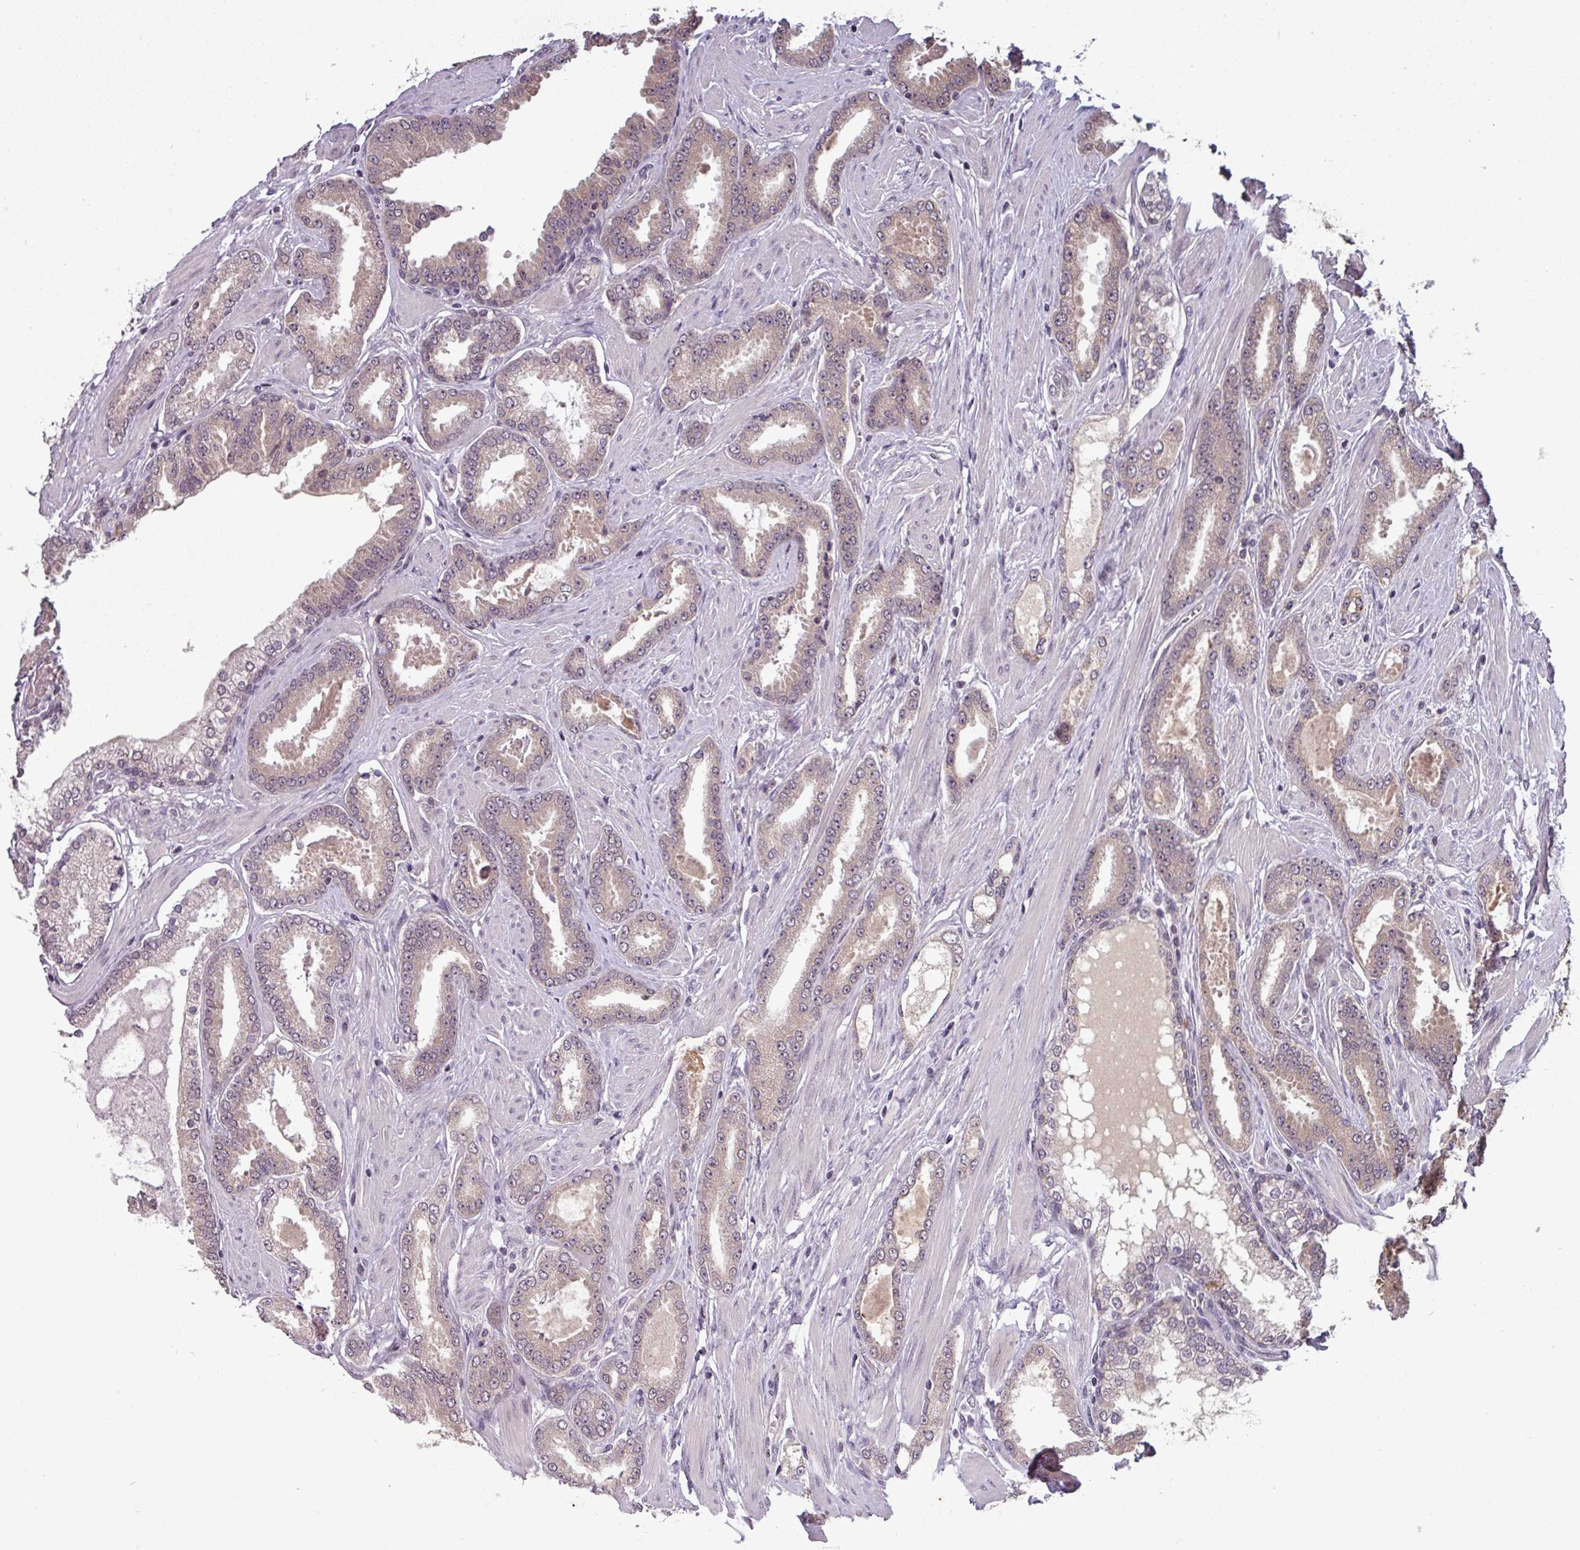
{"staining": {"intensity": "weak", "quantity": ">75%", "location": "cytoplasmic/membranous"}, "tissue": "prostate cancer", "cell_type": "Tumor cells", "image_type": "cancer", "snomed": [{"axis": "morphology", "description": "Adenocarcinoma, Low grade"}, {"axis": "topography", "description": "Prostate"}], "caption": "Prostate cancer (low-grade adenocarcinoma) stained for a protein (brown) shows weak cytoplasmic/membranous positive positivity in approximately >75% of tumor cells.", "gene": "NOB1", "patient": {"sex": "male", "age": 42}}